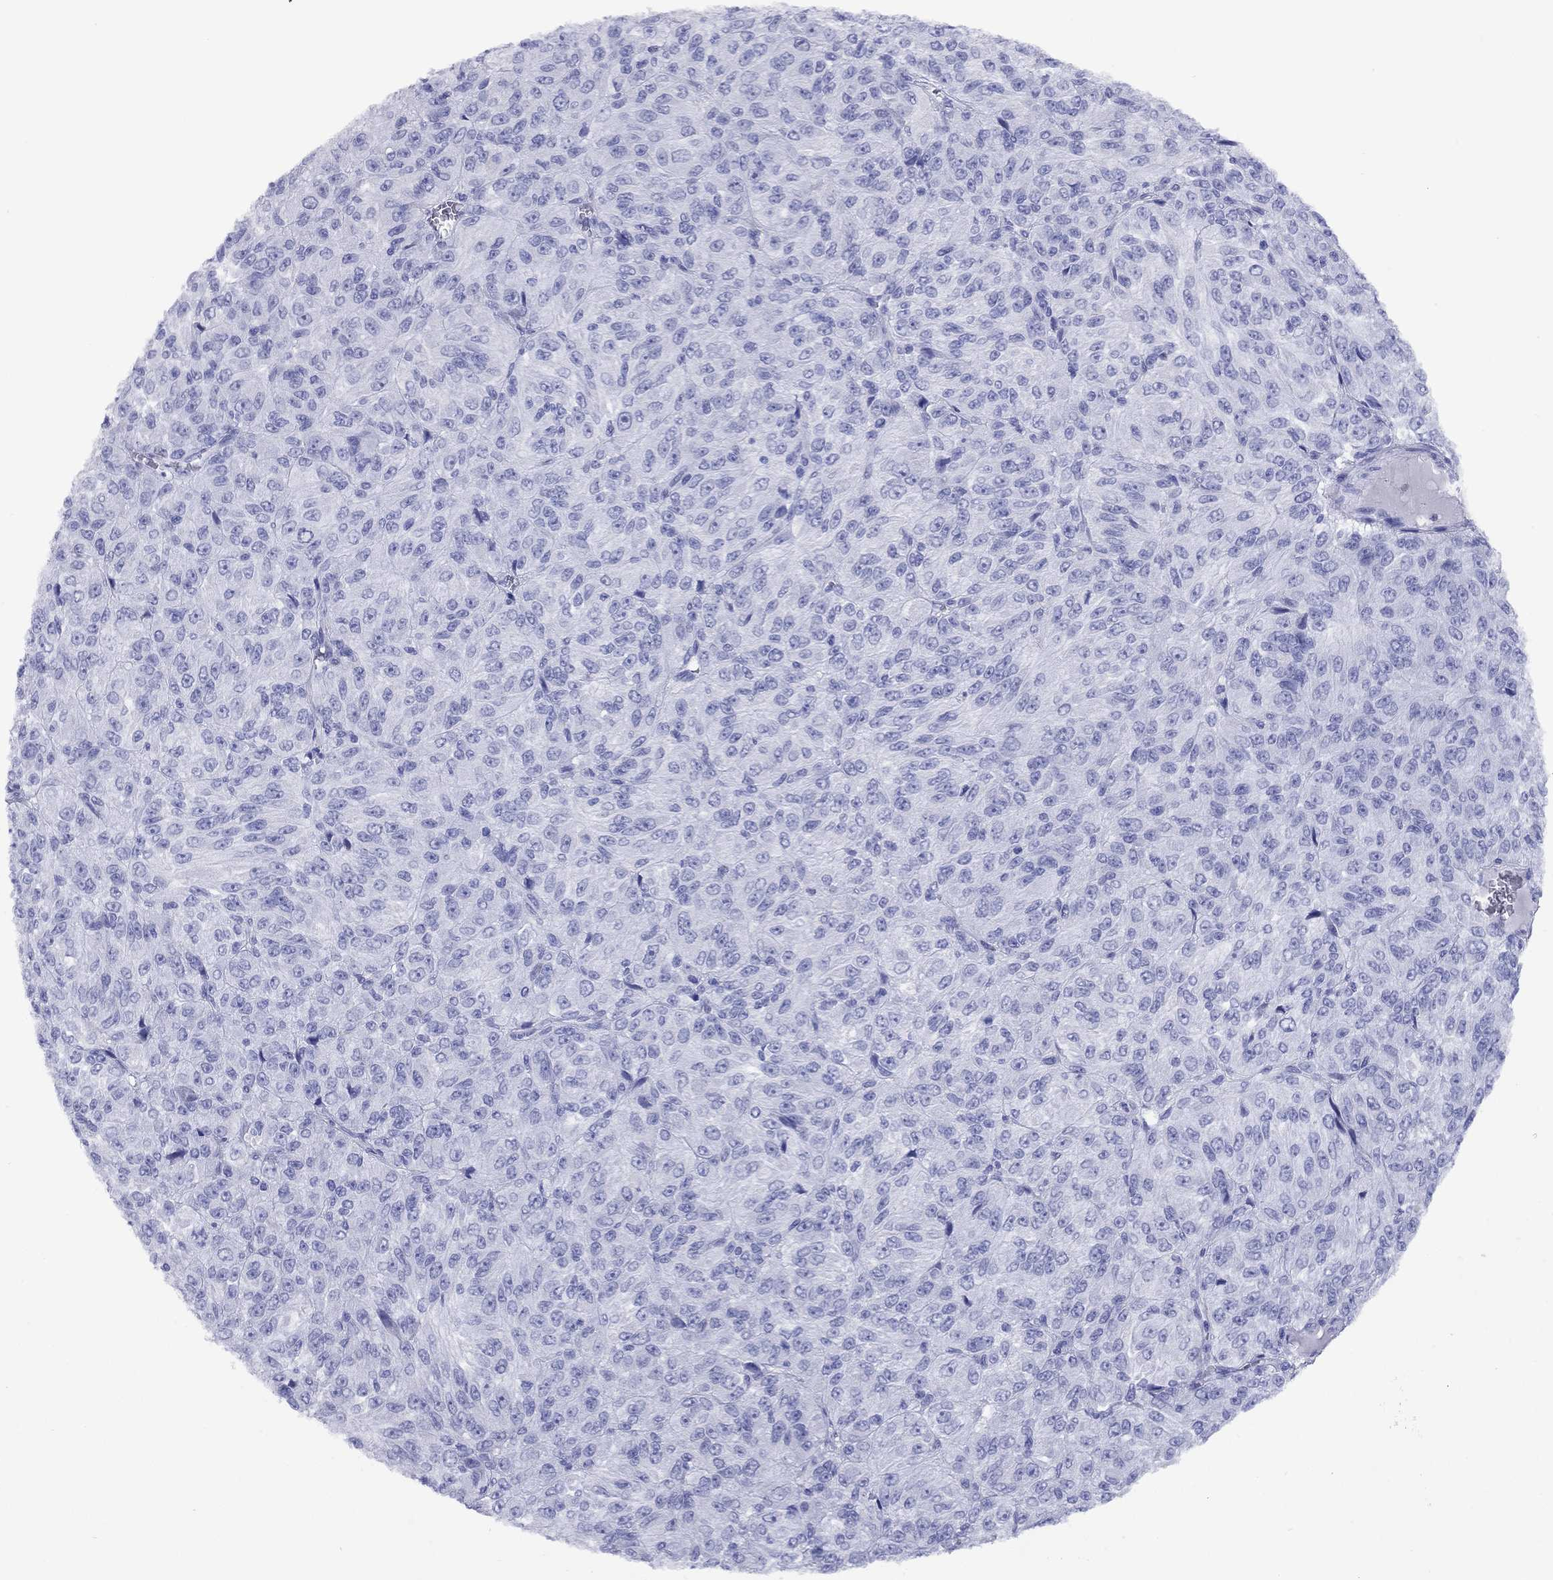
{"staining": {"intensity": "negative", "quantity": "none", "location": "none"}, "tissue": "melanoma", "cell_type": "Tumor cells", "image_type": "cancer", "snomed": [{"axis": "morphology", "description": "Malignant melanoma, Metastatic site"}, {"axis": "topography", "description": "Brain"}], "caption": "Tumor cells show no significant expression in melanoma. (IHC, brightfield microscopy, high magnification).", "gene": "CMYA5", "patient": {"sex": "female", "age": 56}}